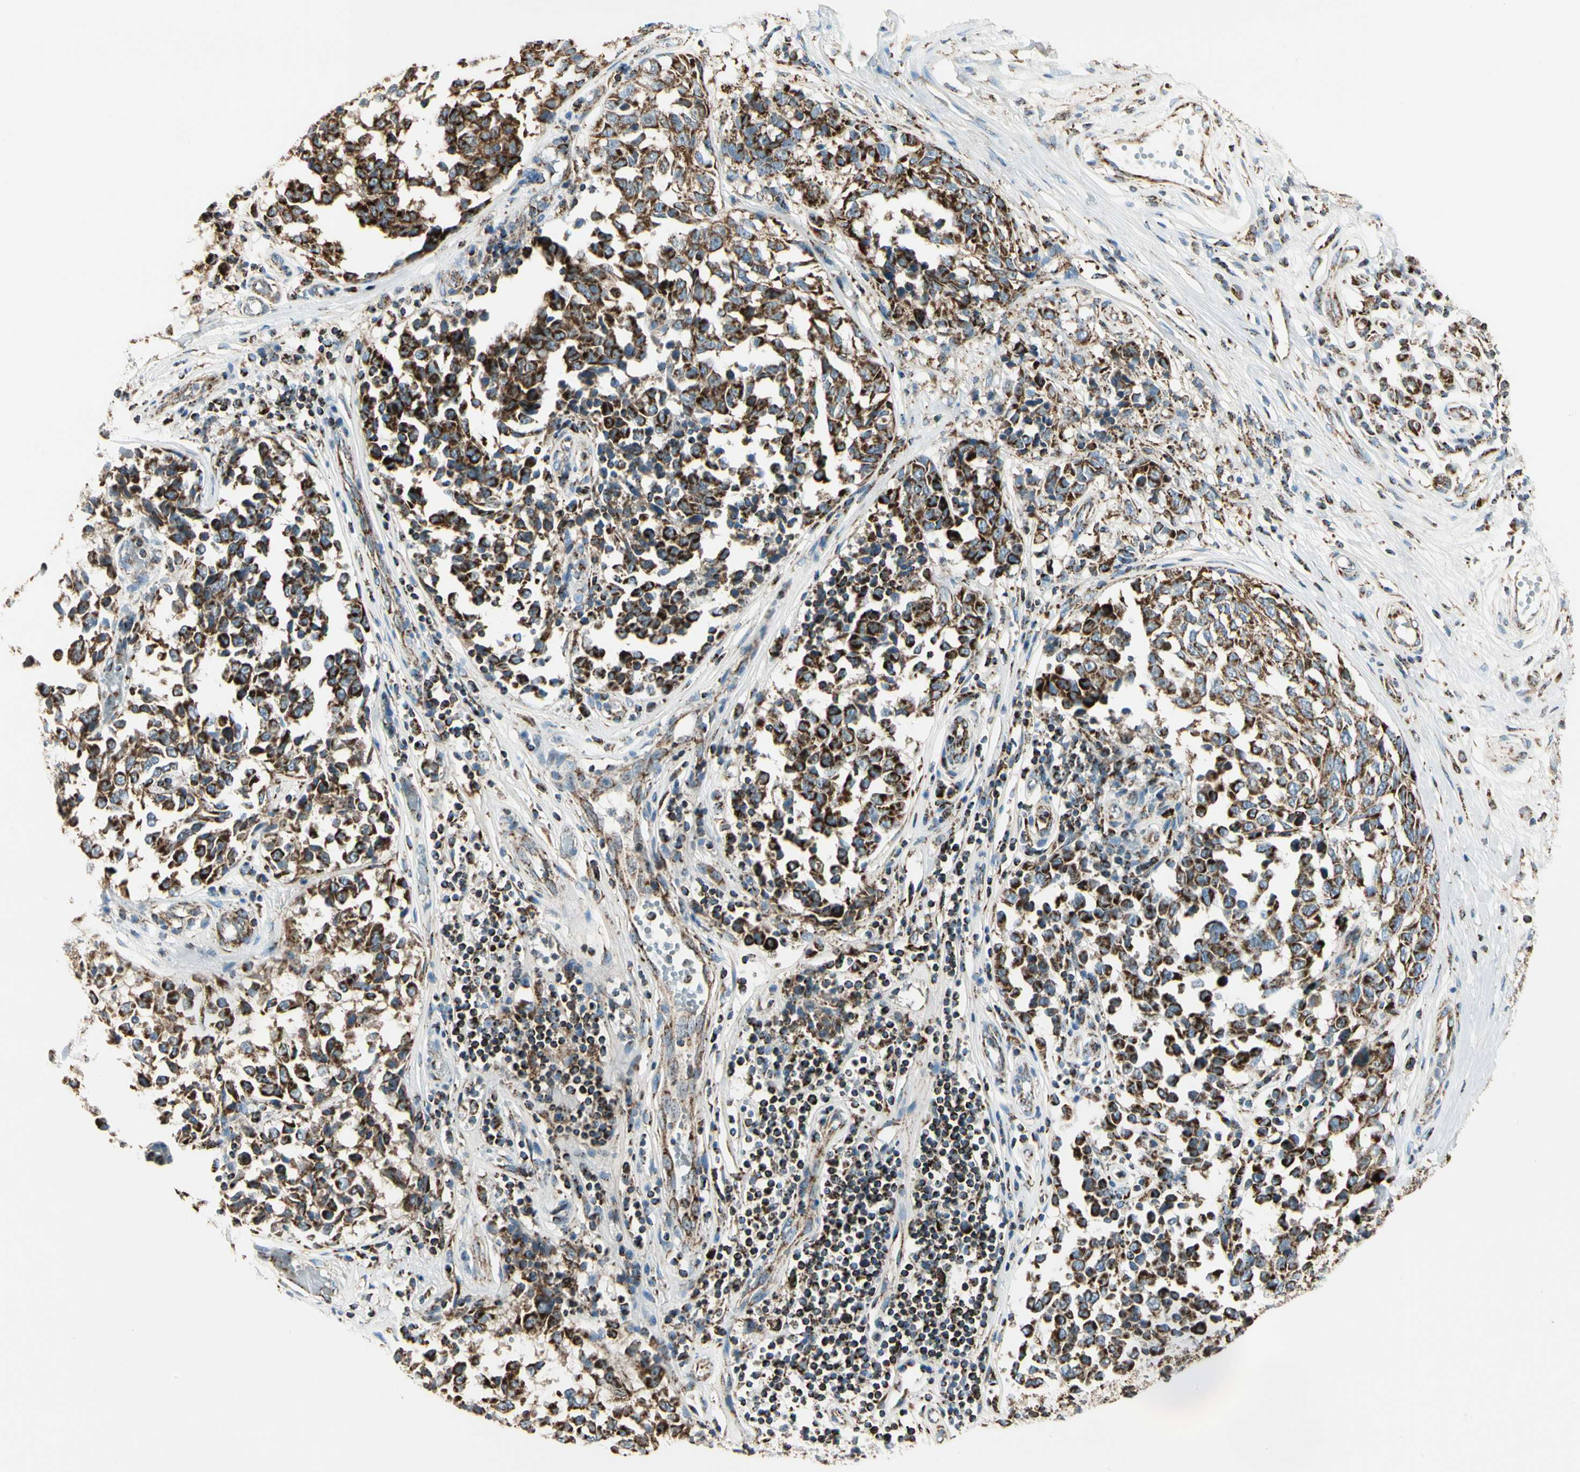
{"staining": {"intensity": "strong", "quantity": ">75%", "location": "cytoplasmic/membranous"}, "tissue": "melanoma", "cell_type": "Tumor cells", "image_type": "cancer", "snomed": [{"axis": "morphology", "description": "Malignant melanoma, NOS"}, {"axis": "topography", "description": "Skin"}], "caption": "Immunohistochemistry (IHC) staining of malignant melanoma, which shows high levels of strong cytoplasmic/membranous positivity in about >75% of tumor cells indicating strong cytoplasmic/membranous protein staining. The staining was performed using DAB (3,3'-diaminobenzidine) (brown) for protein detection and nuclei were counterstained in hematoxylin (blue).", "gene": "ME2", "patient": {"sex": "female", "age": 64}}